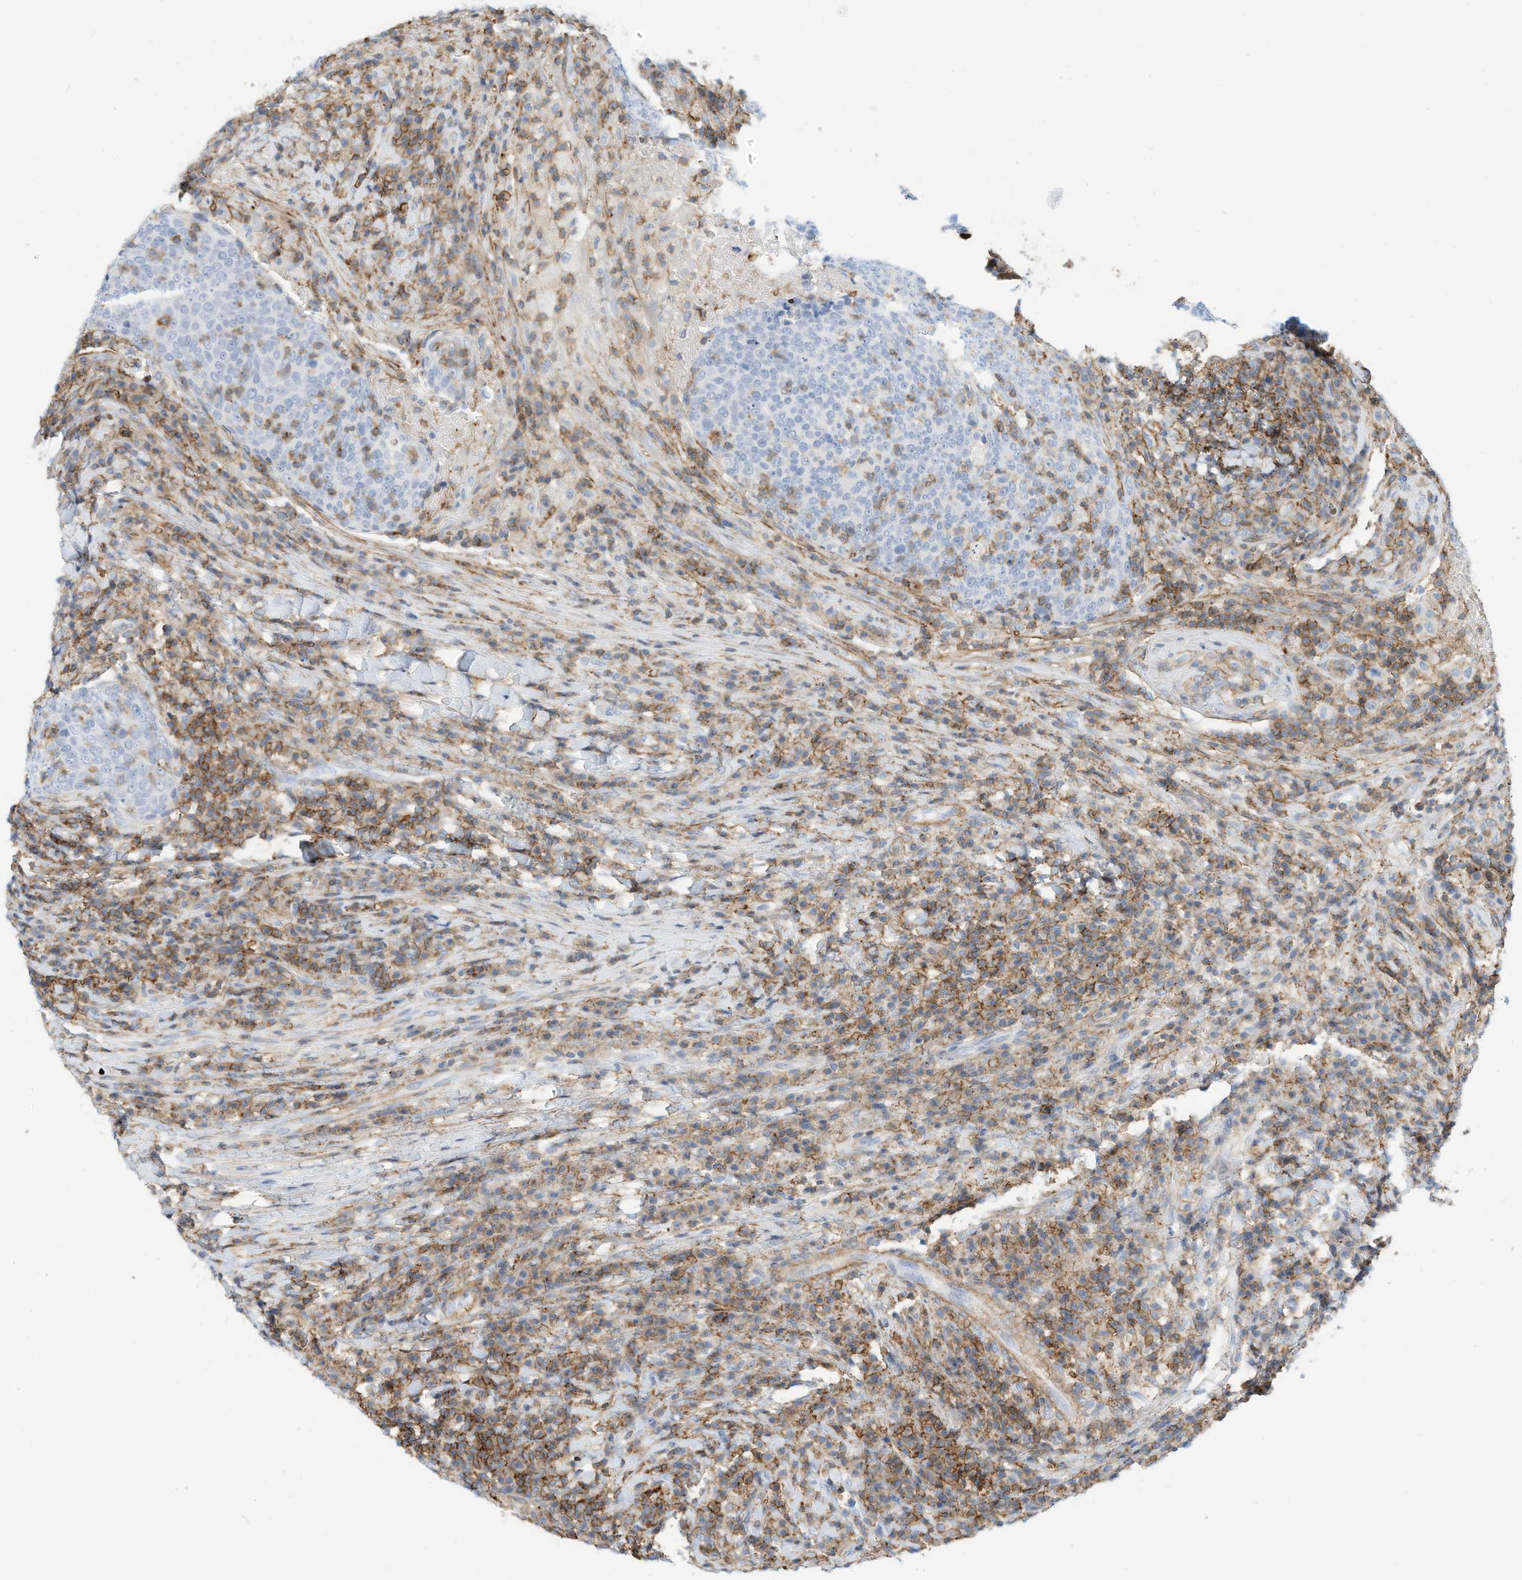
{"staining": {"intensity": "negative", "quantity": "none", "location": "none"}, "tissue": "head and neck cancer", "cell_type": "Tumor cells", "image_type": "cancer", "snomed": [{"axis": "morphology", "description": "Squamous cell carcinoma, NOS"}, {"axis": "morphology", "description": "Squamous cell carcinoma, metastatic, NOS"}, {"axis": "topography", "description": "Lymph node"}, {"axis": "topography", "description": "Head-Neck"}], "caption": "Human metastatic squamous cell carcinoma (head and neck) stained for a protein using immunohistochemistry displays no staining in tumor cells.", "gene": "TXNDC9", "patient": {"sex": "male", "age": 62}}